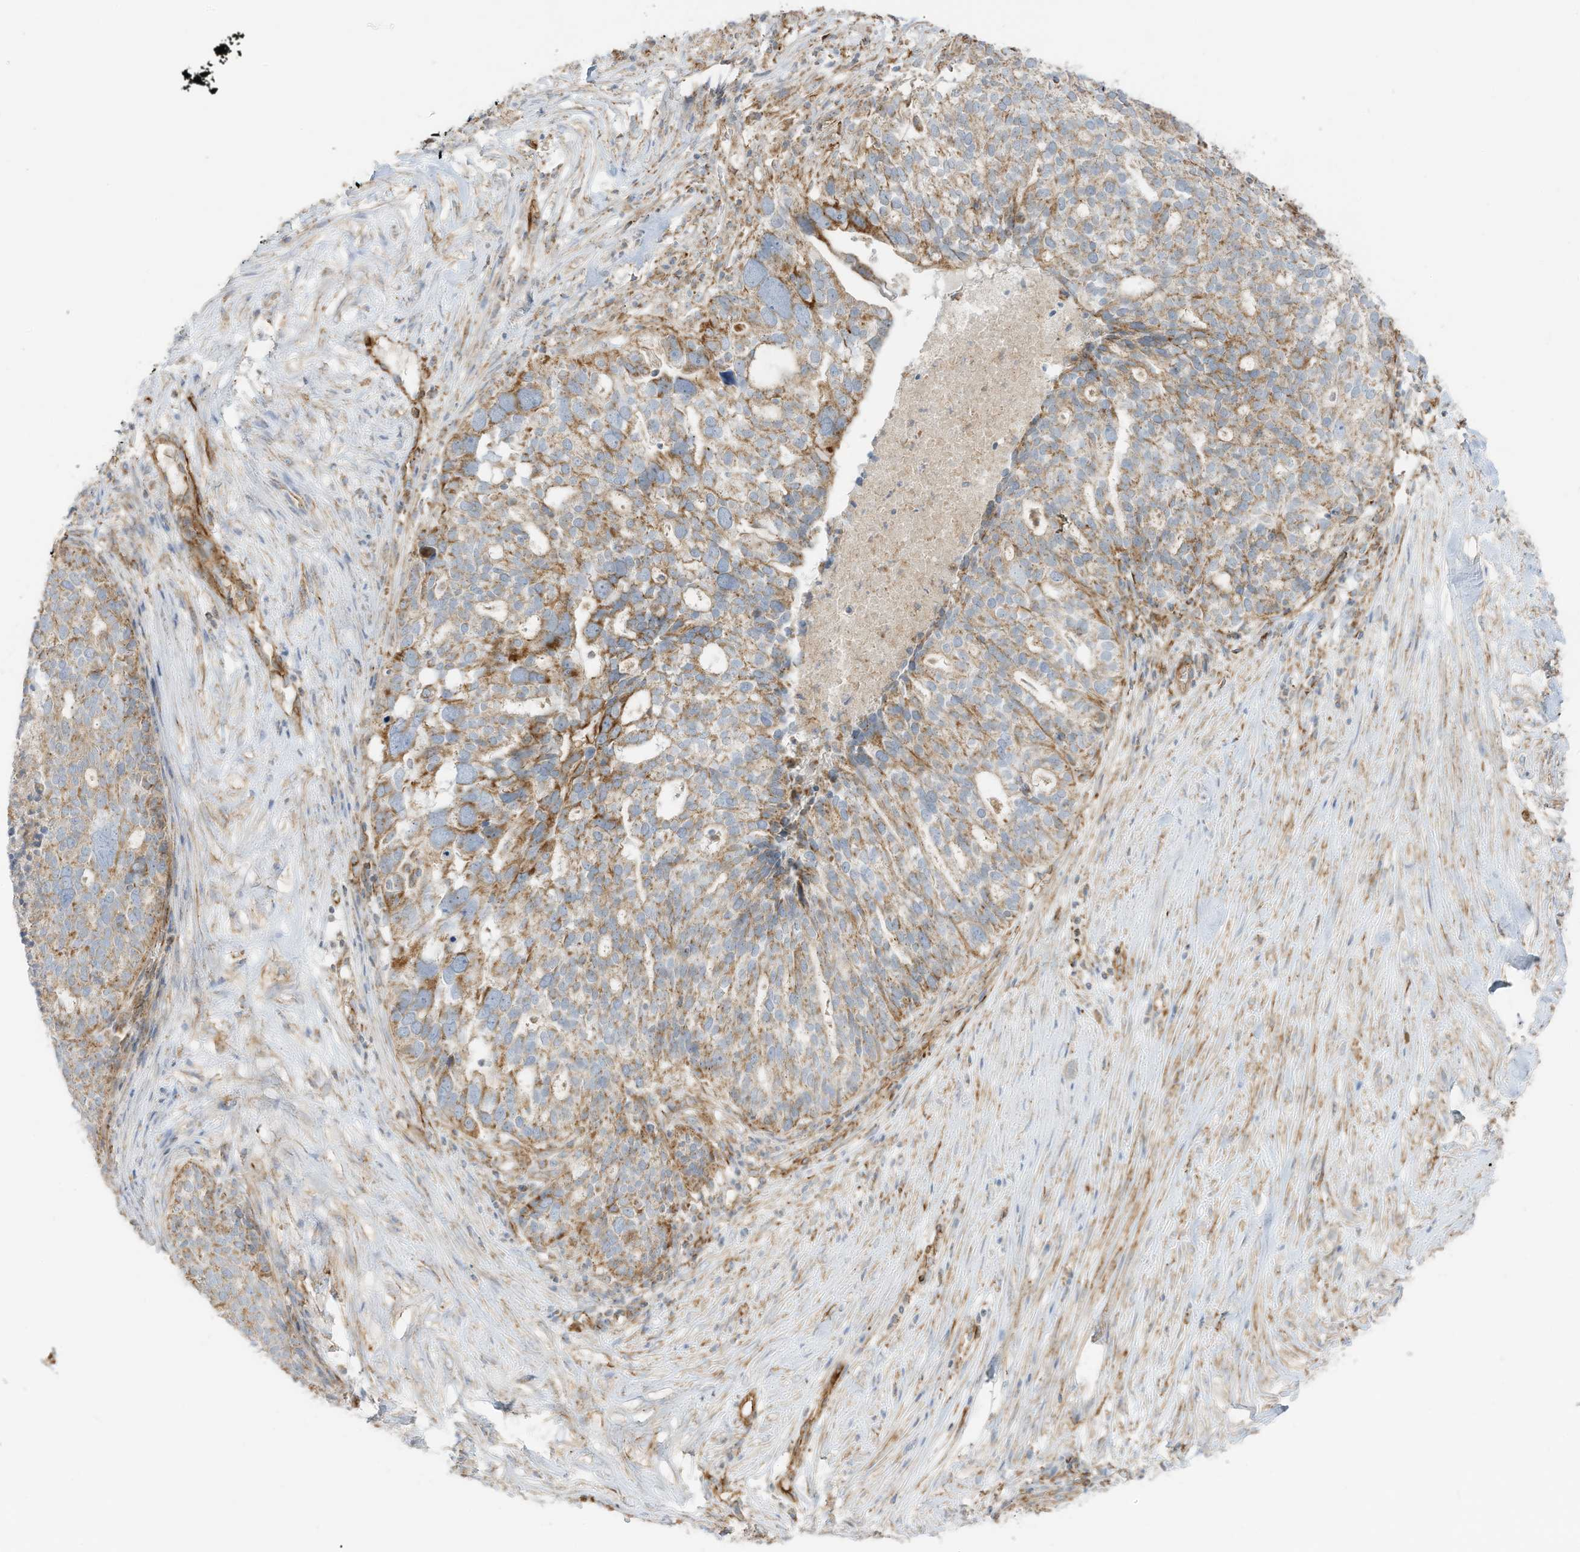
{"staining": {"intensity": "moderate", "quantity": "25%-75%", "location": "cytoplasmic/membranous"}, "tissue": "ovarian cancer", "cell_type": "Tumor cells", "image_type": "cancer", "snomed": [{"axis": "morphology", "description": "Cystadenocarcinoma, serous, NOS"}, {"axis": "topography", "description": "Ovary"}], "caption": "Protein expression analysis of serous cystadenocarcinoma (ovarian) displays moderate cytoplasmic/membranous expression in about 25%-75% of tumor cells.", "gene": "ABCB7", "patient": {"sex": "female", "age": 59}}